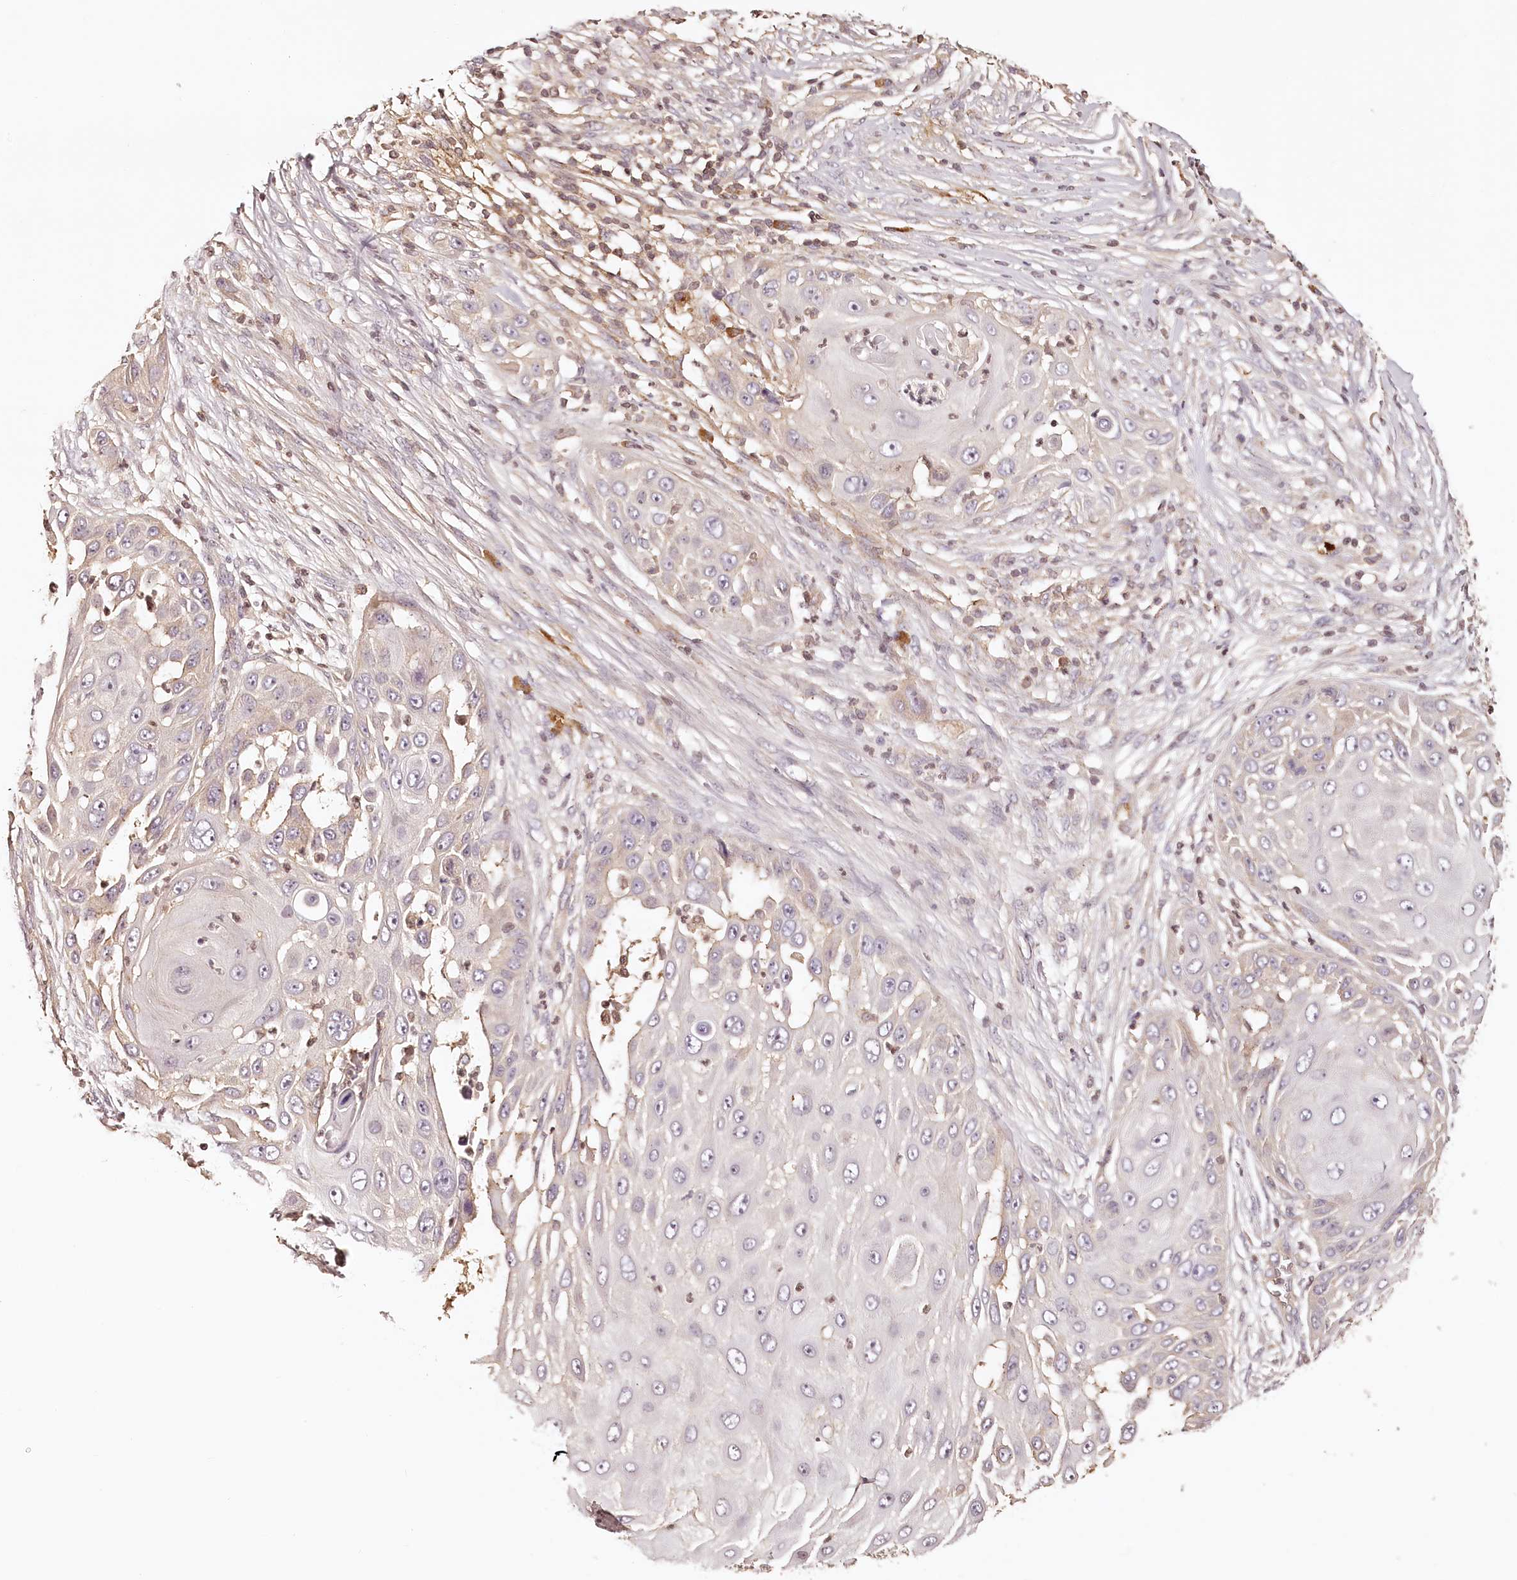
{"staining": {"intensity": "negative", "quantity": "none", "location": "none"}, "tissue": "skin cancer", "cell_type": "Tumor cells", "image_type": "cancer", "snomed": [{"axis": "morphology", "description": "Squamous cell carcinoma, NOS"}, {"axis": "topography", "description": "Skin"}], "caption": "Tumor cells are negative for brown protein staining in squamous cell carcinoma (skin).", "gene": "SYNGR1", "patient": {"sex": "female", "age": 44}}